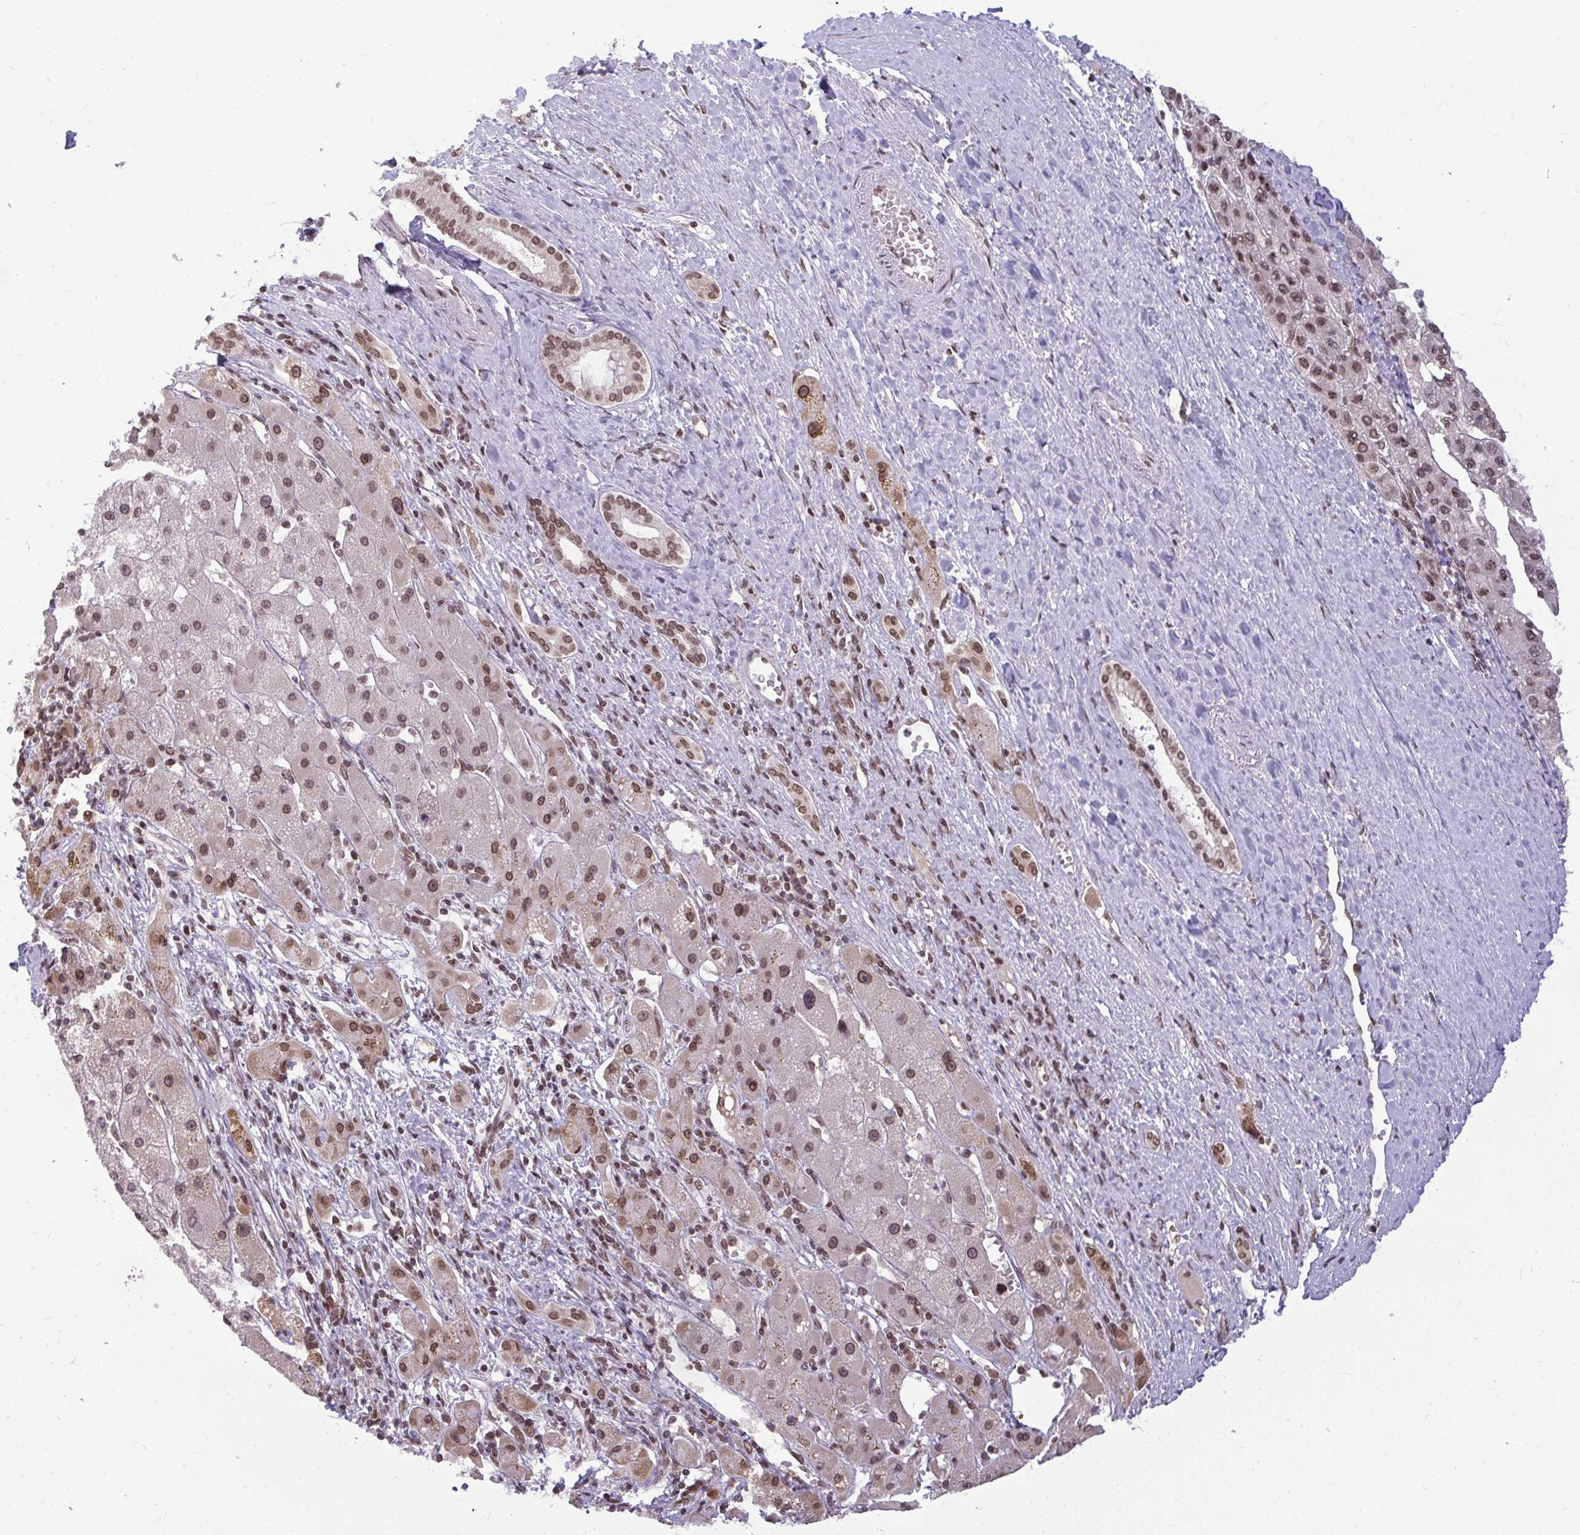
{"staining": {"intensity": "moderate", "quantity": ">75%", "location": "nuclear"}, "tissue": "liver cancer", "cell_type": "Tumor cells", "image_type": "cancer", "snomed": [{"axis": "morphology", "description": "Carcinoma, Hepatocellular, NOS"}, {"axis": "topography", "description": "Liver"}], "caption": "The histopathology image reveals staining of hepatocellular carcinoma (liver), revealing moderate nuclear protein staining (brown color) within tumor cells. (Brightfield microscopy of DAB IHC at high magnification).", "gene": "JPT1", "patient": {"sex": "female", "age": 82}}